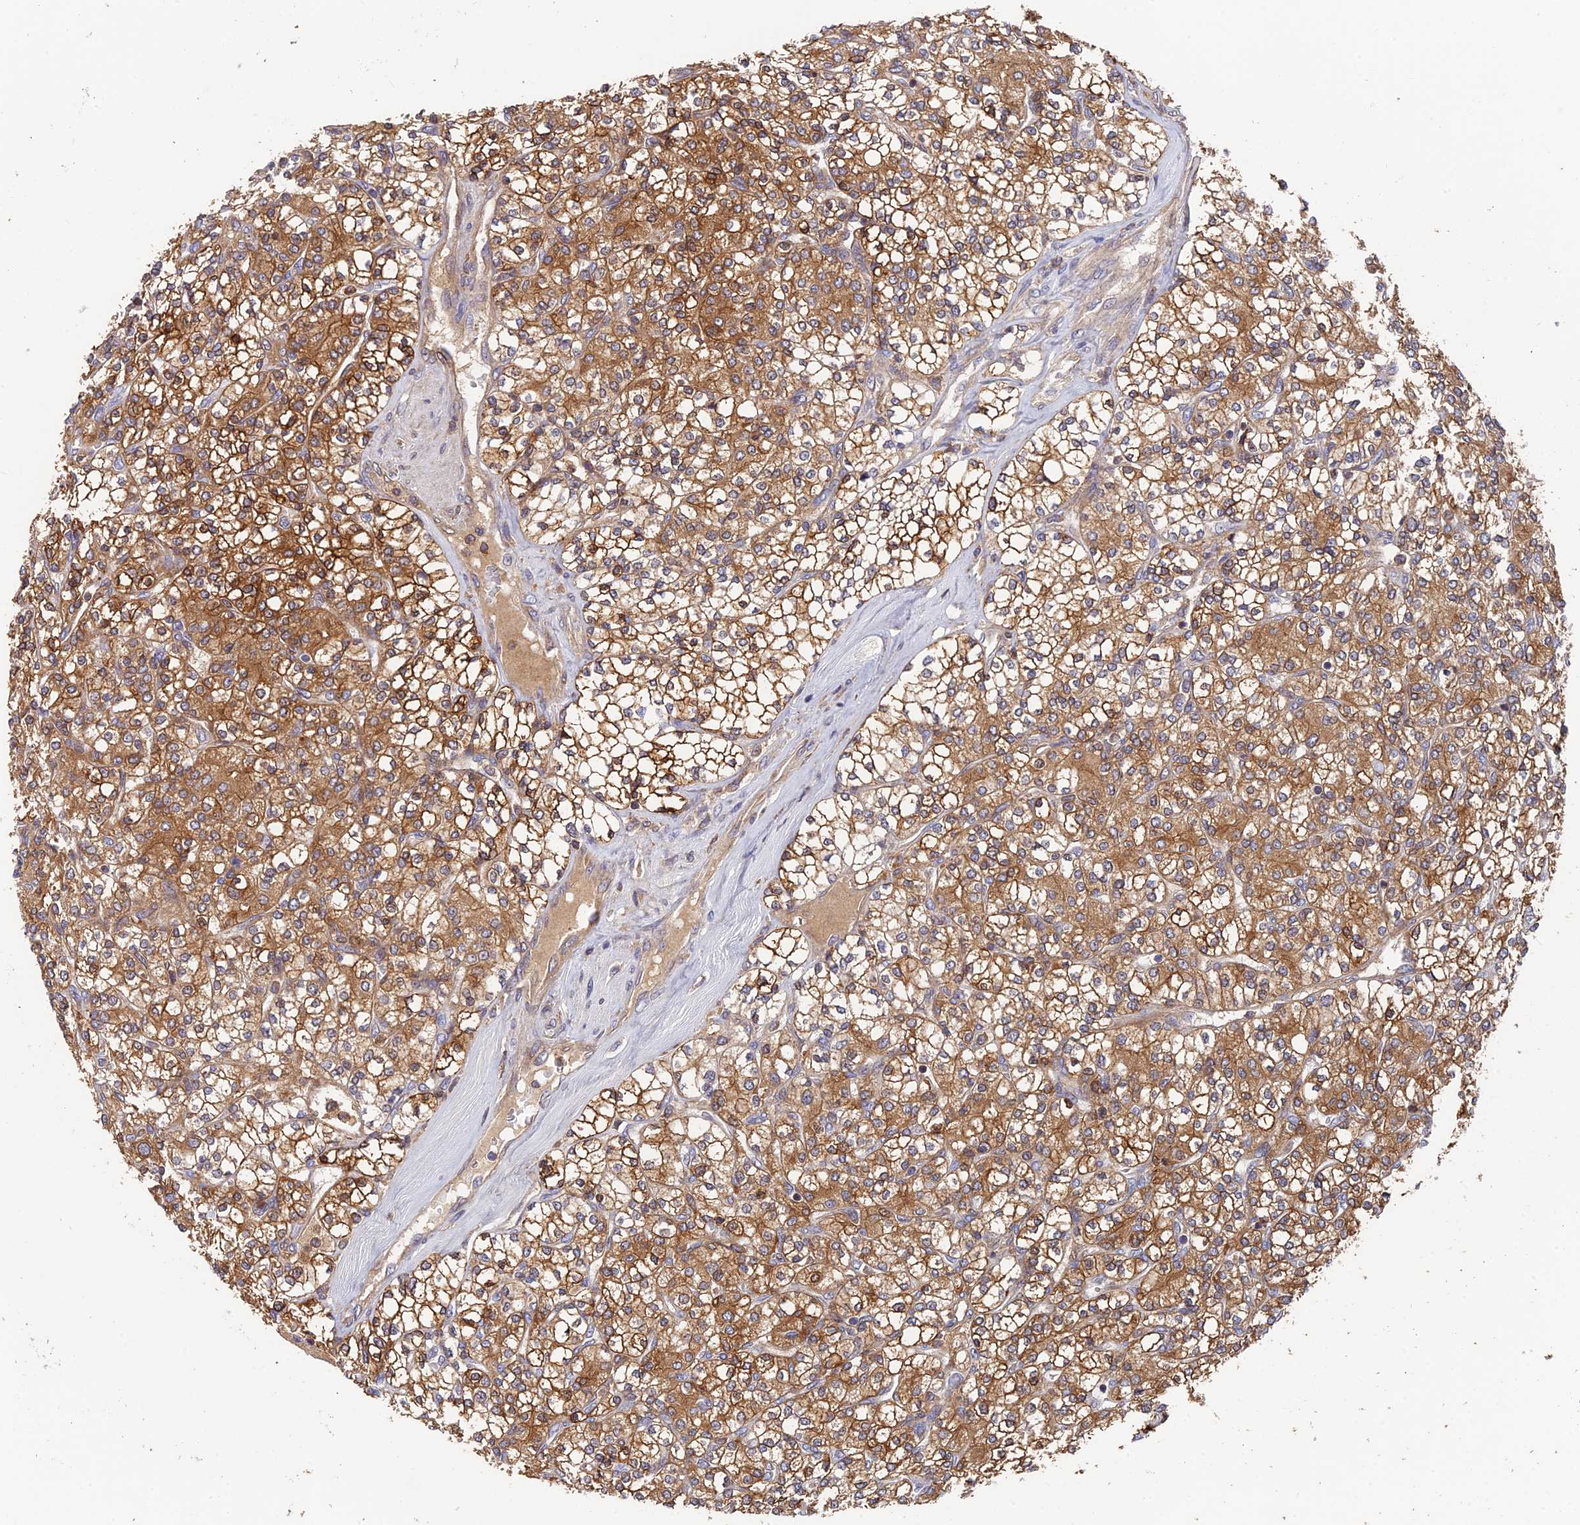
{"staining": {"intensity": "strong", "quantity": ">75%", "location": "cytoplasmic/membranous"}, "tissue": "renal cancer", "cell_type": "Tumor cells", "image_type": "cancer", "snomed": [{"axis": "morphology", "description": "Adenocarcinoma, NOS"}, {"axis": "topography", "description": "Kidney"}], "caption": "Human renal cancer stained with a protein marker demonstrates strong staining in tumor cells.", "gene": "IPO5", "patient": {"sex": "male", "age": 77}}